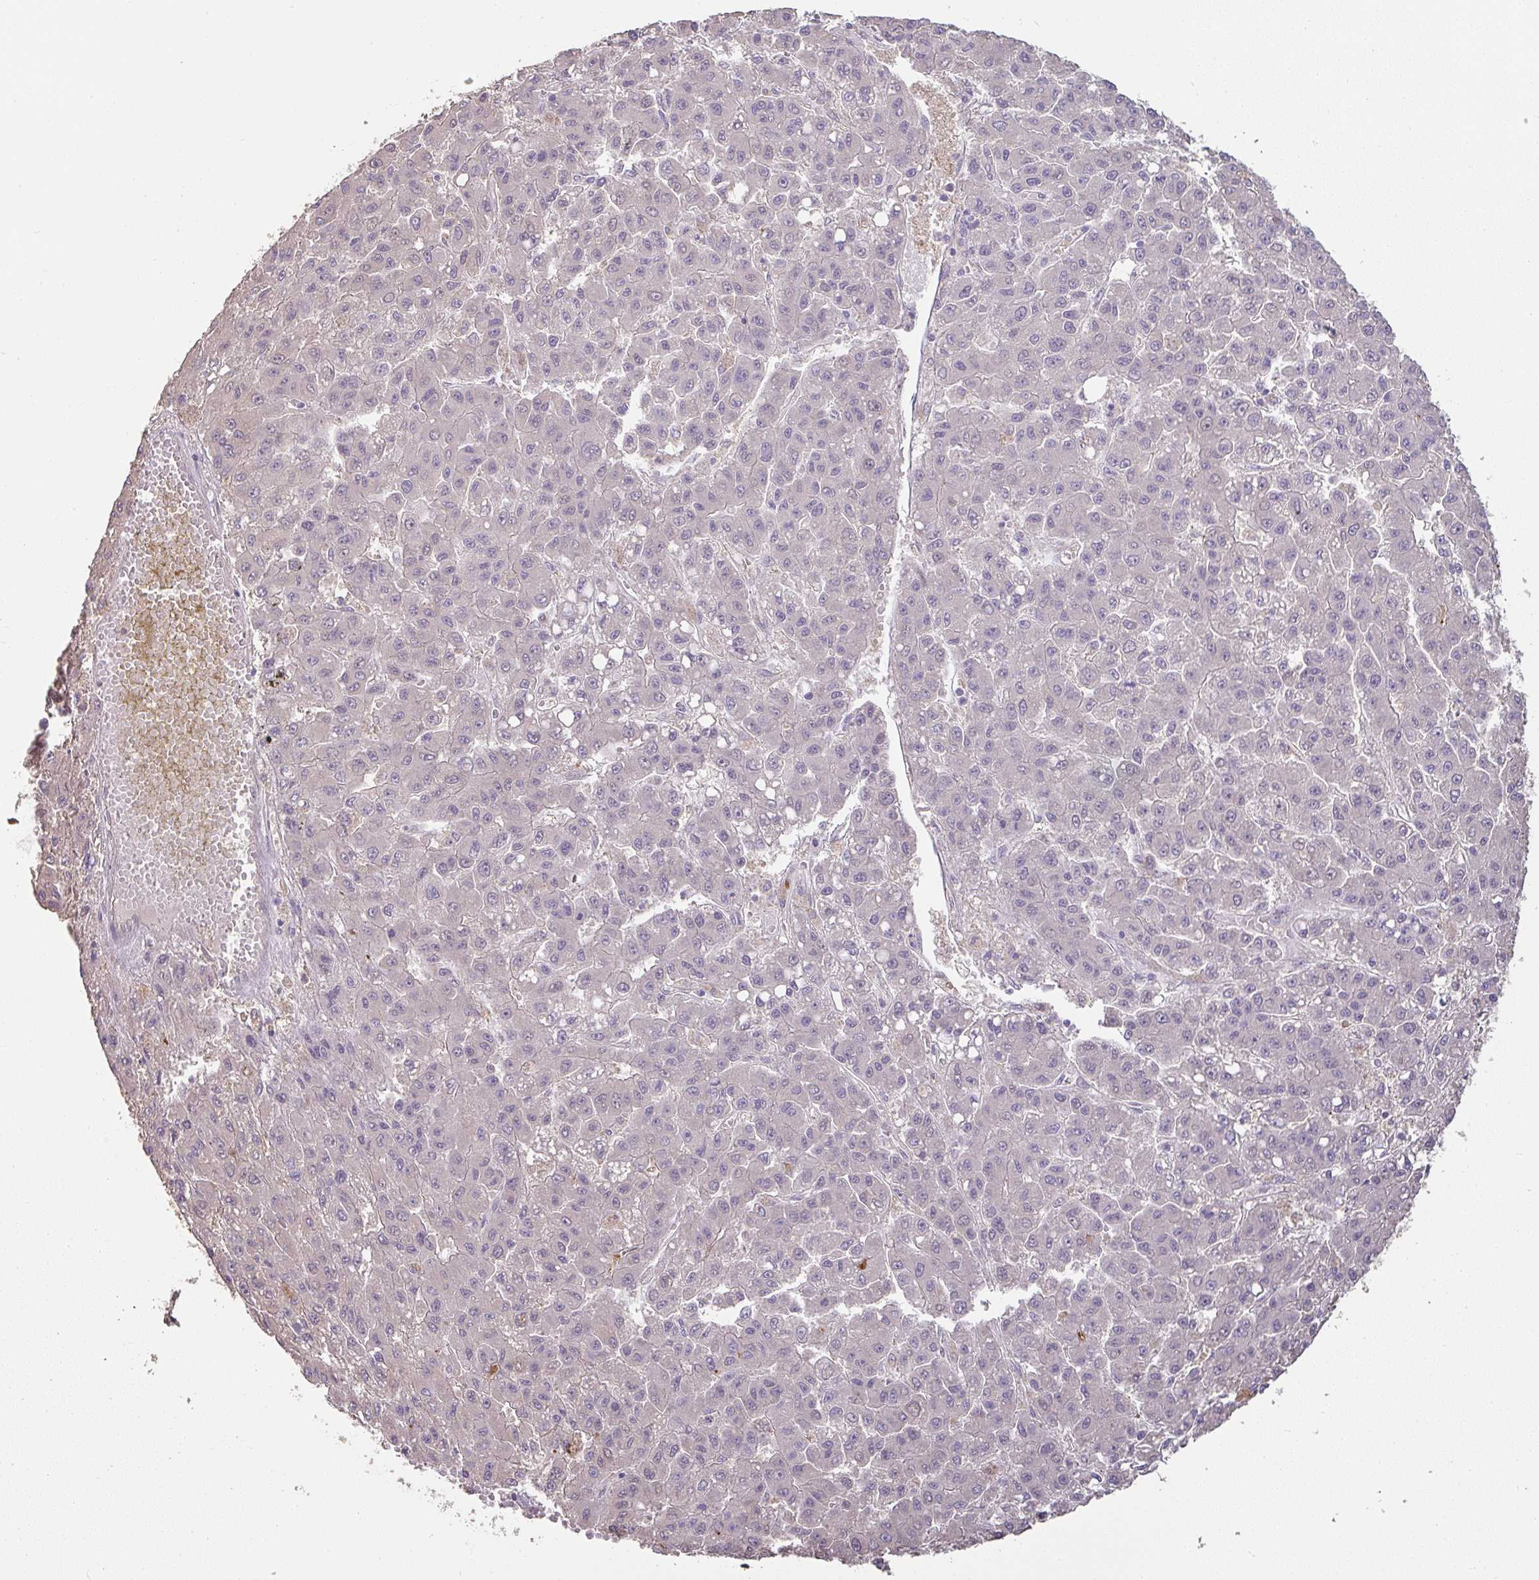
{"staining": {"intensity": "negative", "quantity": "none", "location": "none"}, "tissue": "liver cancer", "cell_type": "Tumor cells", "image_type": "cancer", "snomed": [{"axis": "morphology", "description": "Carcinoma, Hepatocellular, NOS"}, {"axis": "topography", "description": "Liver"}], "caption": "Image shows no protein expression in tumor cells of liver cancer tissue.", "gene": "BRINP3", "patient": {"sex": "male", "age": 70}}